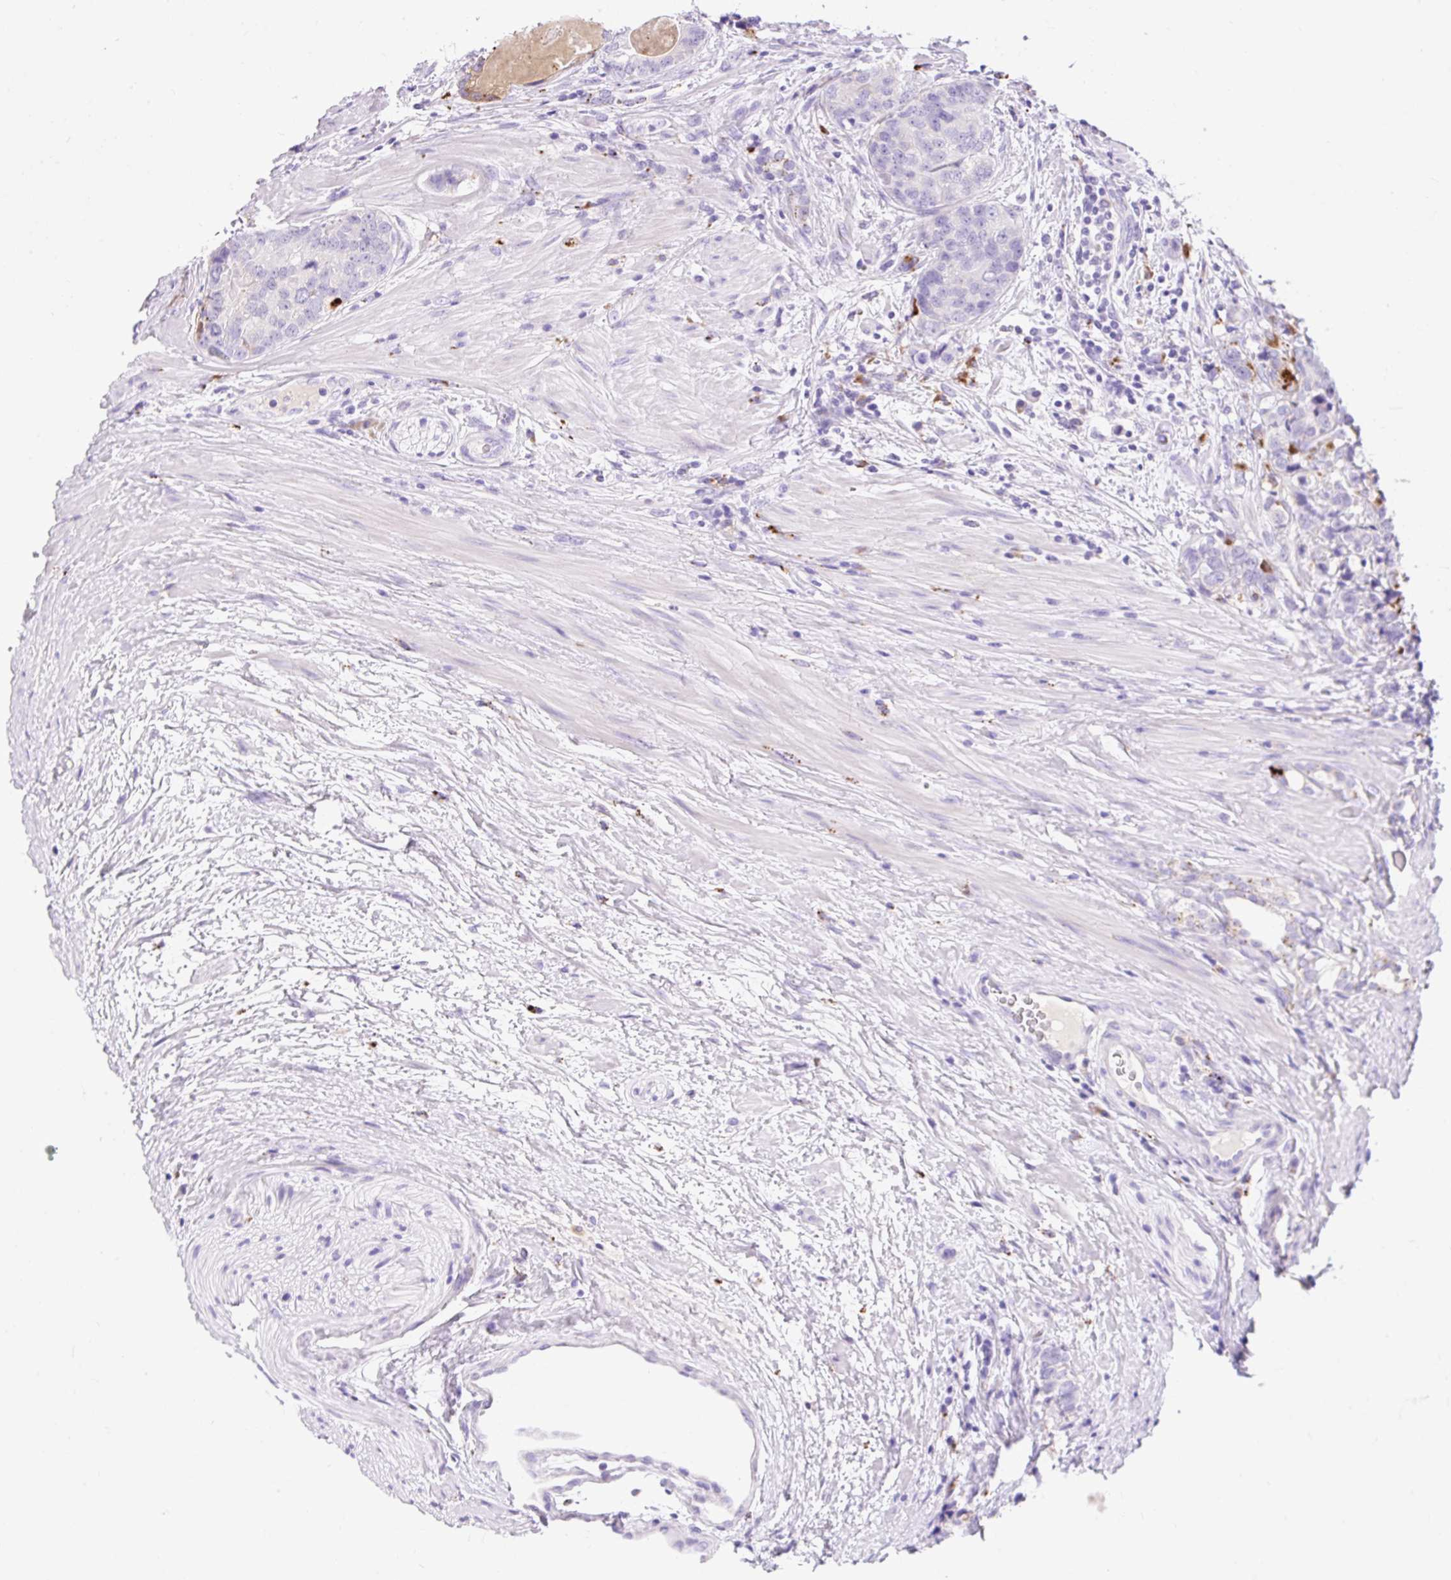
{"staining": {"intensity": "moderate", "quantity": "<25%", "location": "cytoplasmic/membranous"}, "tissue": "prostate cancer", "cell_type": "Tumor cells", "image_type": "cancer", "snomed": [{"axis": "morphology", "description": "Adenocarcinoma, High grade"}, {"axis": "topography", "description": "Prostate"}], "caption": "An image showing moderate cytoplasmic/membranous staining in approximately <25% of tumor cells in prostate cancer, as visualized by brown immunohistochemical staining.", "gene": "HEXB", "patient": {"sex": "male", "age": 68}}